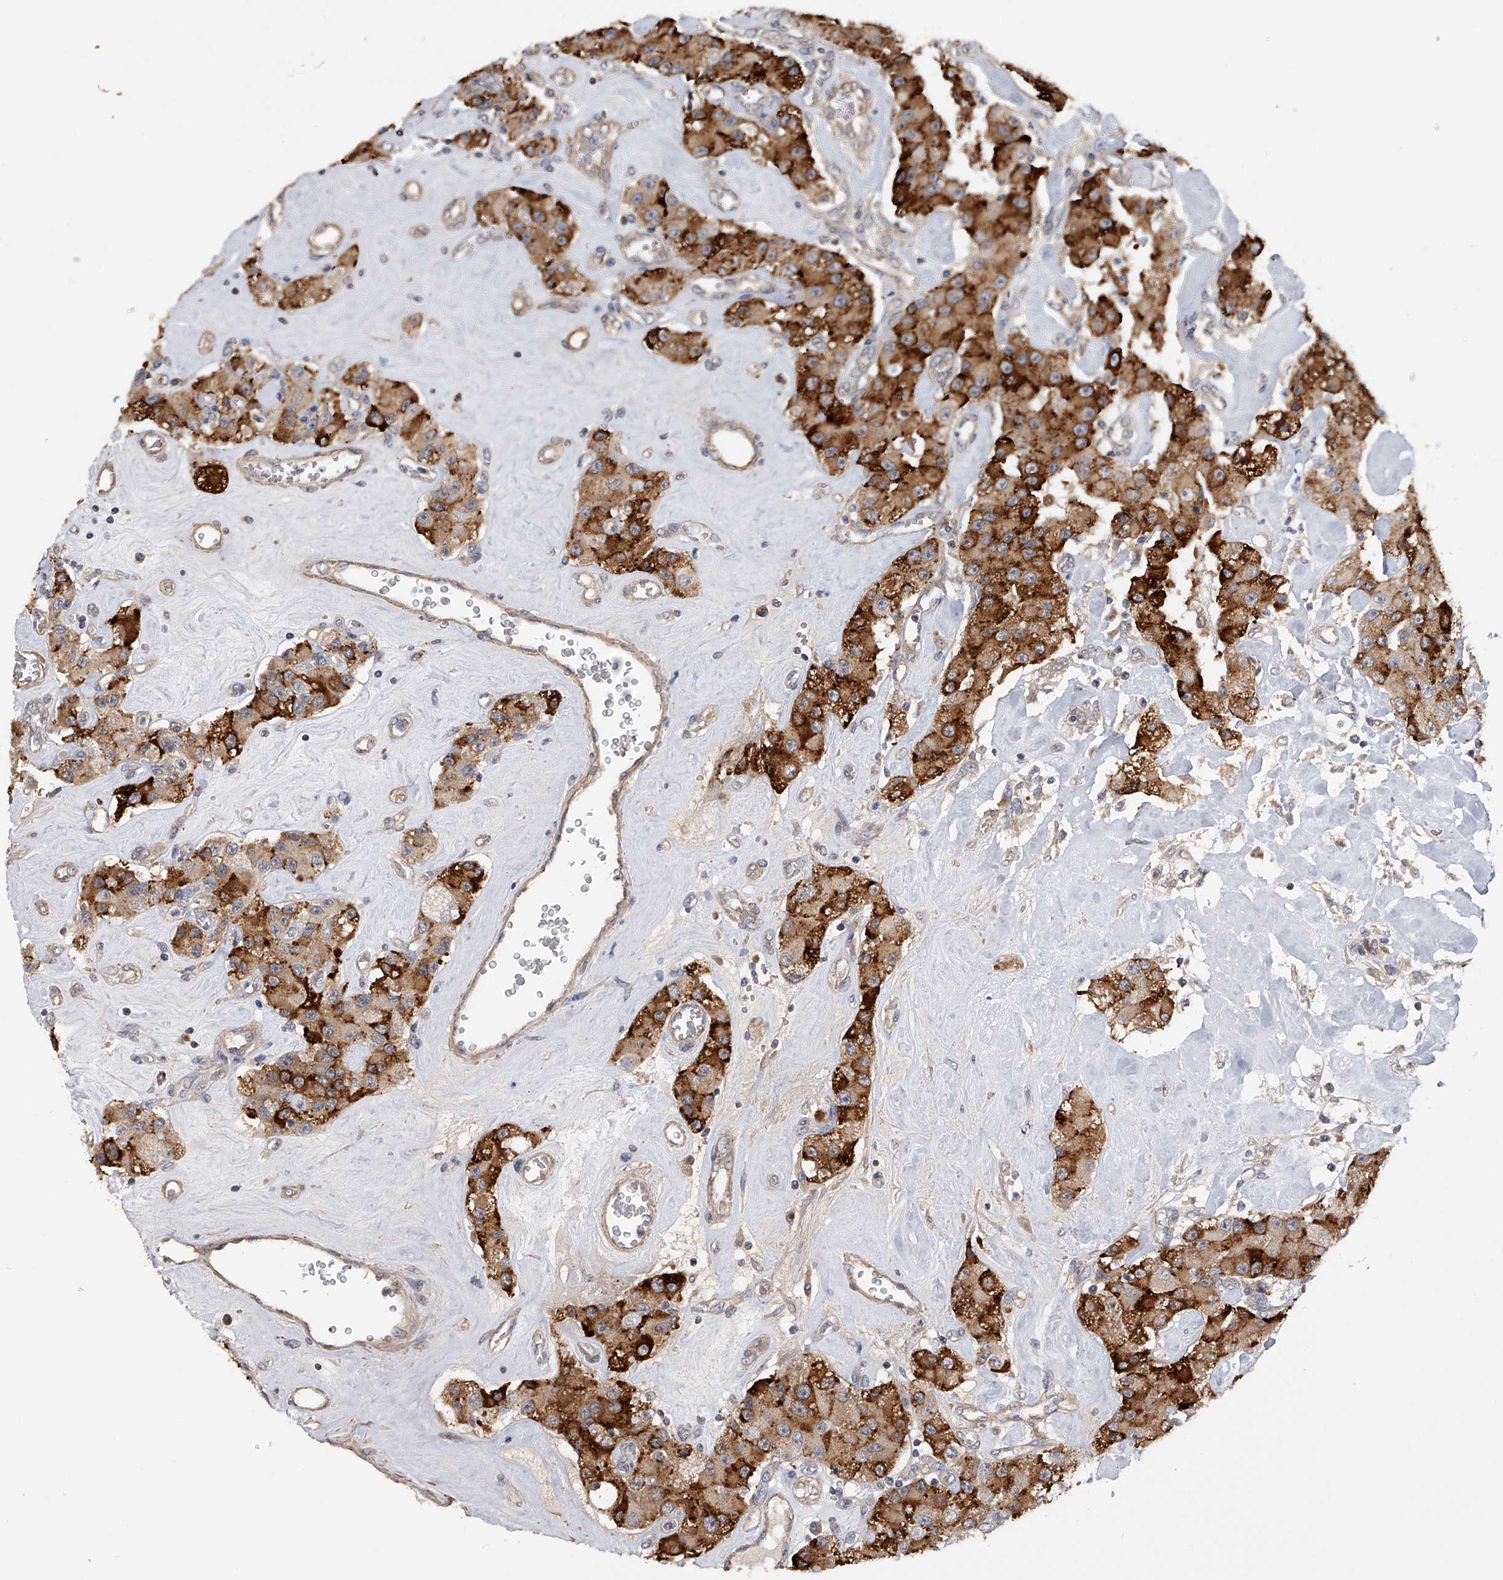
{"staining": {"intensity": "strong", "quantity": "25%-75%", "location": "cytoplasmic/membranous"}, "tissue": "carcinoid", "cell_type": "Tumor cells", "image_type": "cancer", "snomed": [{"axis": "morphology", "description": "Carcinoid, malignant, NOS"}, {"axis": "topography", "description": "Pancreas"}], "caption": "Carcinoid (malignant) stained with immunohistochemistry (IHC) exhibits strong cytoplasmic/membranous positivity in approximately 25%-75% of tumor cells.", "gene": "CFAP298", "patient": {"sex": "male", "age": 41}}